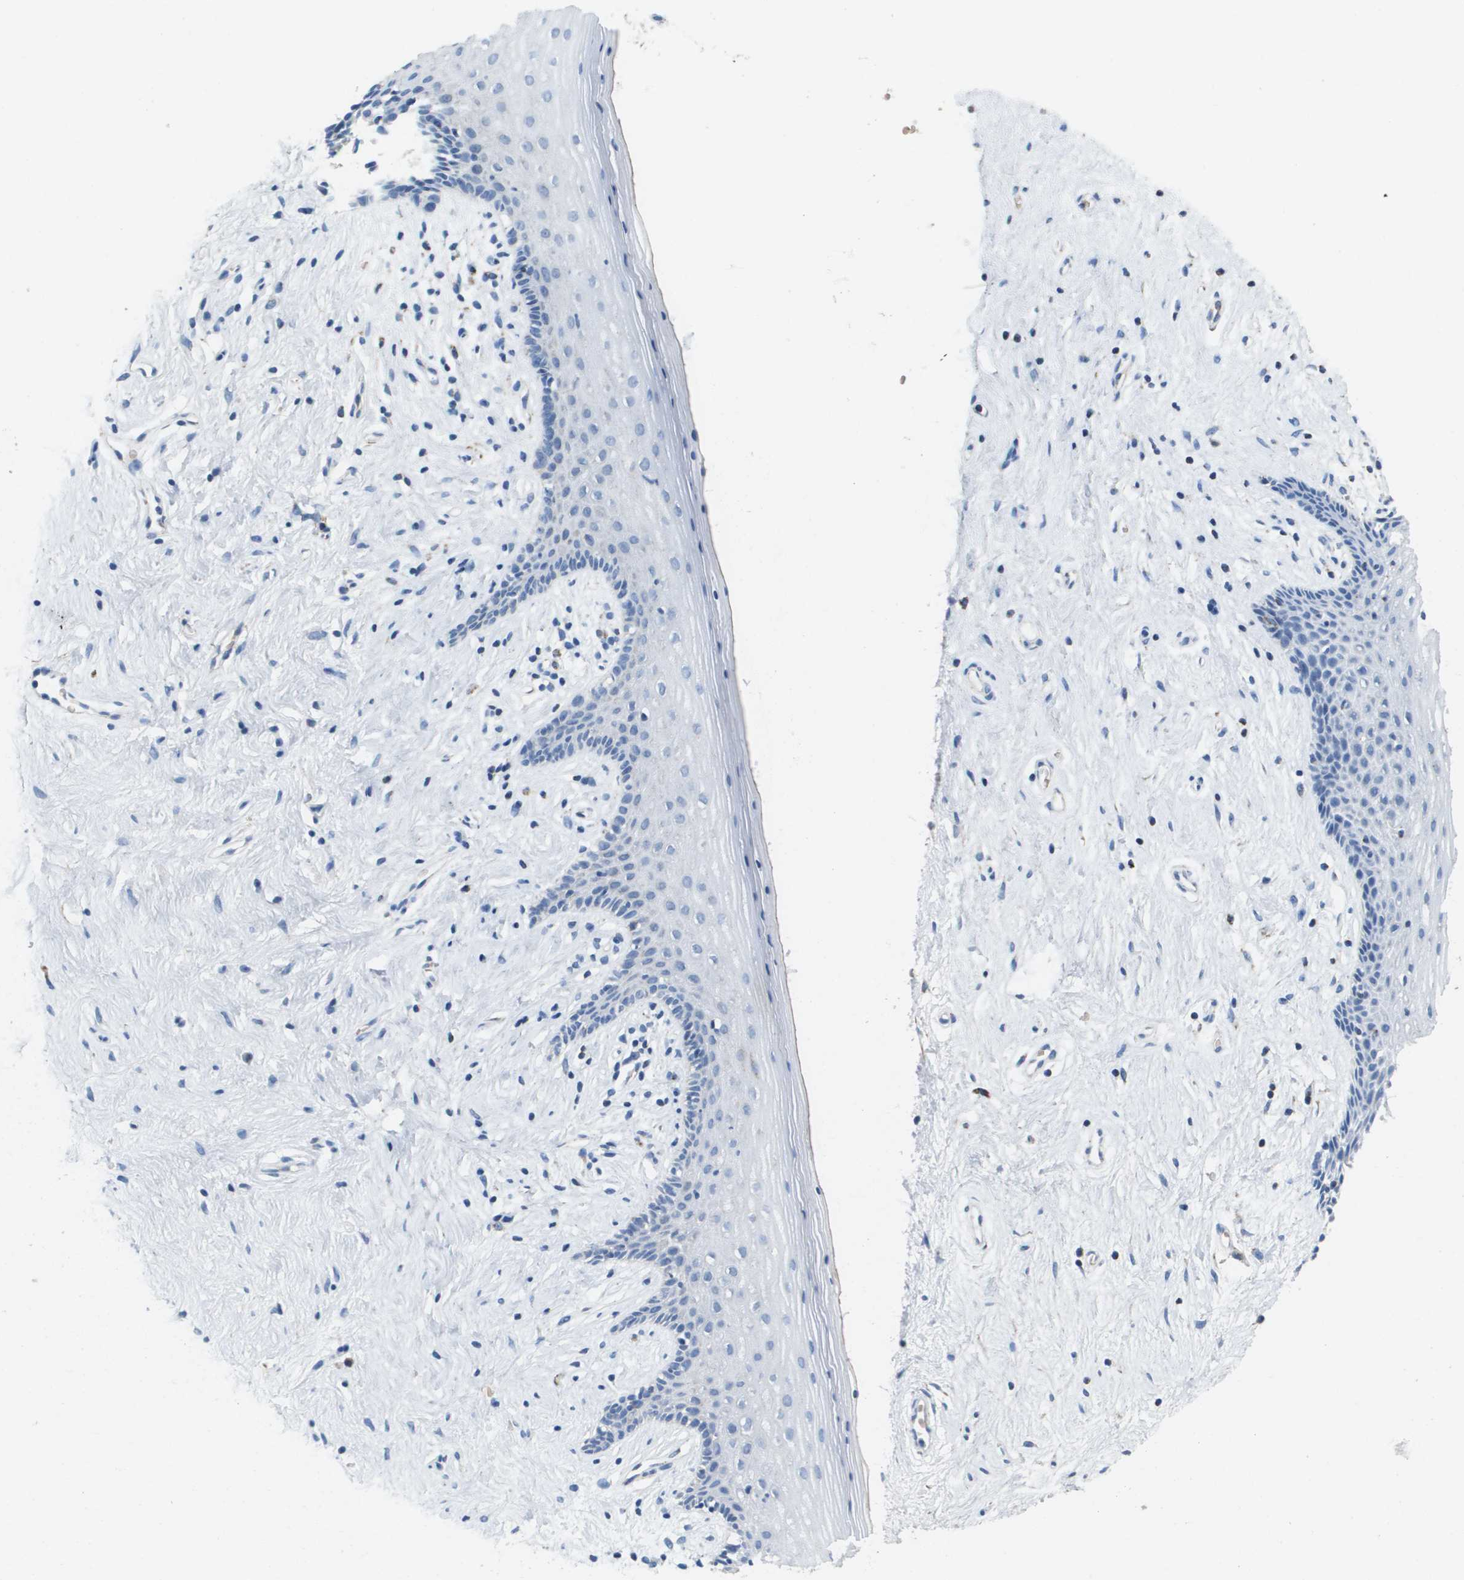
{"staining": {"intensity": "moderate", "quantity": "<25%", "location": "cytoplasmic/membranous"}, "tissue": "vagina", "cell_type": "Squamous epithelial cells", "image_type": "normal", "snomed": [{"axis": "morphology", "description": "Normal tissue, NOS"}, {"axis": "topography", "description": "Vagina"}], "caption": "This micrograph exhibits immunohistochemistry (IHC) staining of unremarkable human vagina, with low moderate cytoplasmic/membranous staining in about <25% of squamous epithelial cells.", "gene": "ATP5F1B", "patient": {"sex": "female", "age": 44}}